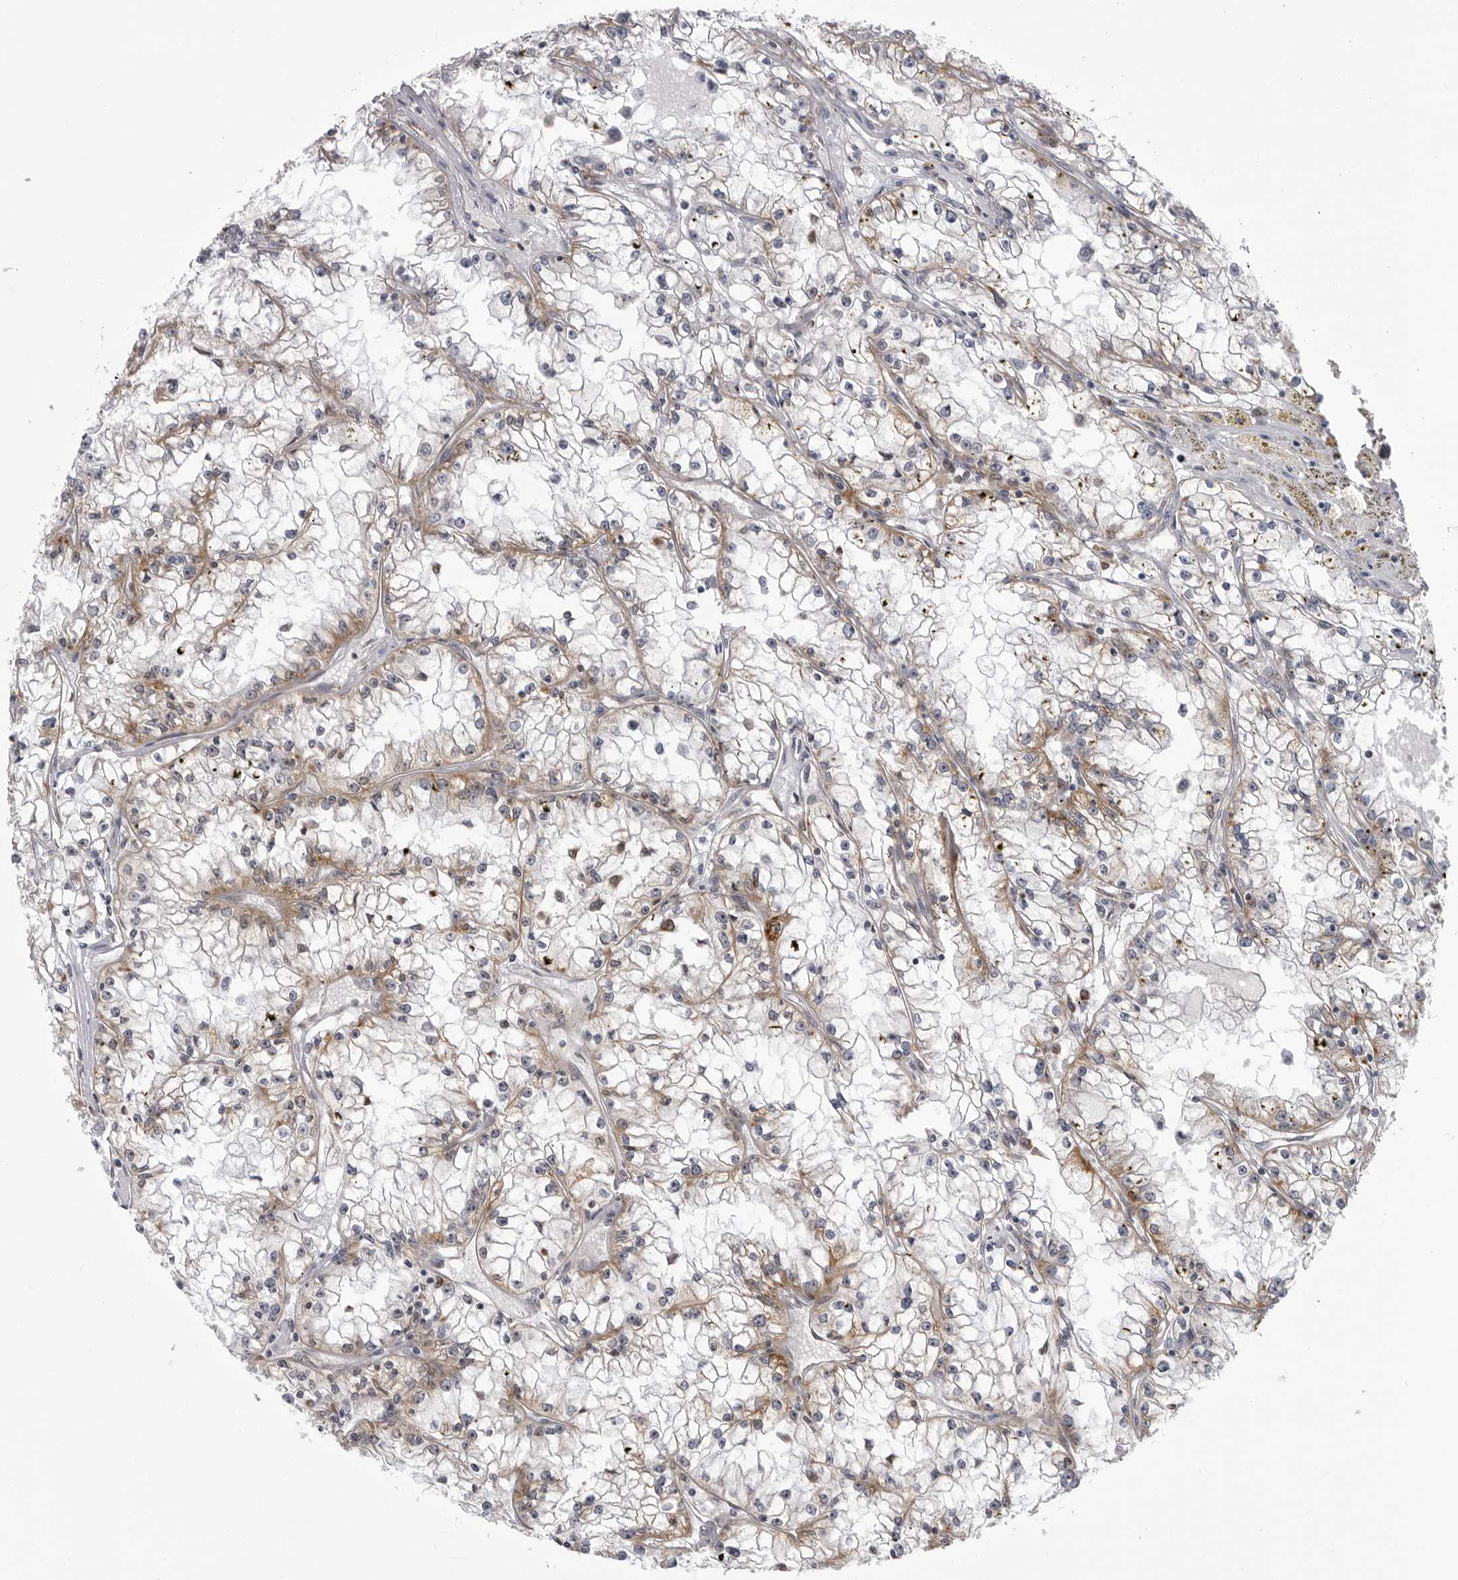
{"staining": {"intensity": "weak", "quantity": "25%-75%", "location": "cytoplasmic/membranous"}, "tissue": "renal cancer", "cell_type": "Tumor cells", "image_type": "cancer", "snomed": [{"axis": "morphology", "description": "Adenocarcinoma, NOS"}, {"axis": "topography", "description": "Kidney"}], "caption": "A micrograph of renal adenocarcinoma stained for a protein shows weak cytoplasmic/membranous brown staining in tumor cells.", "gene": "FH", "patient": {"sex": "male", "age": 56}}